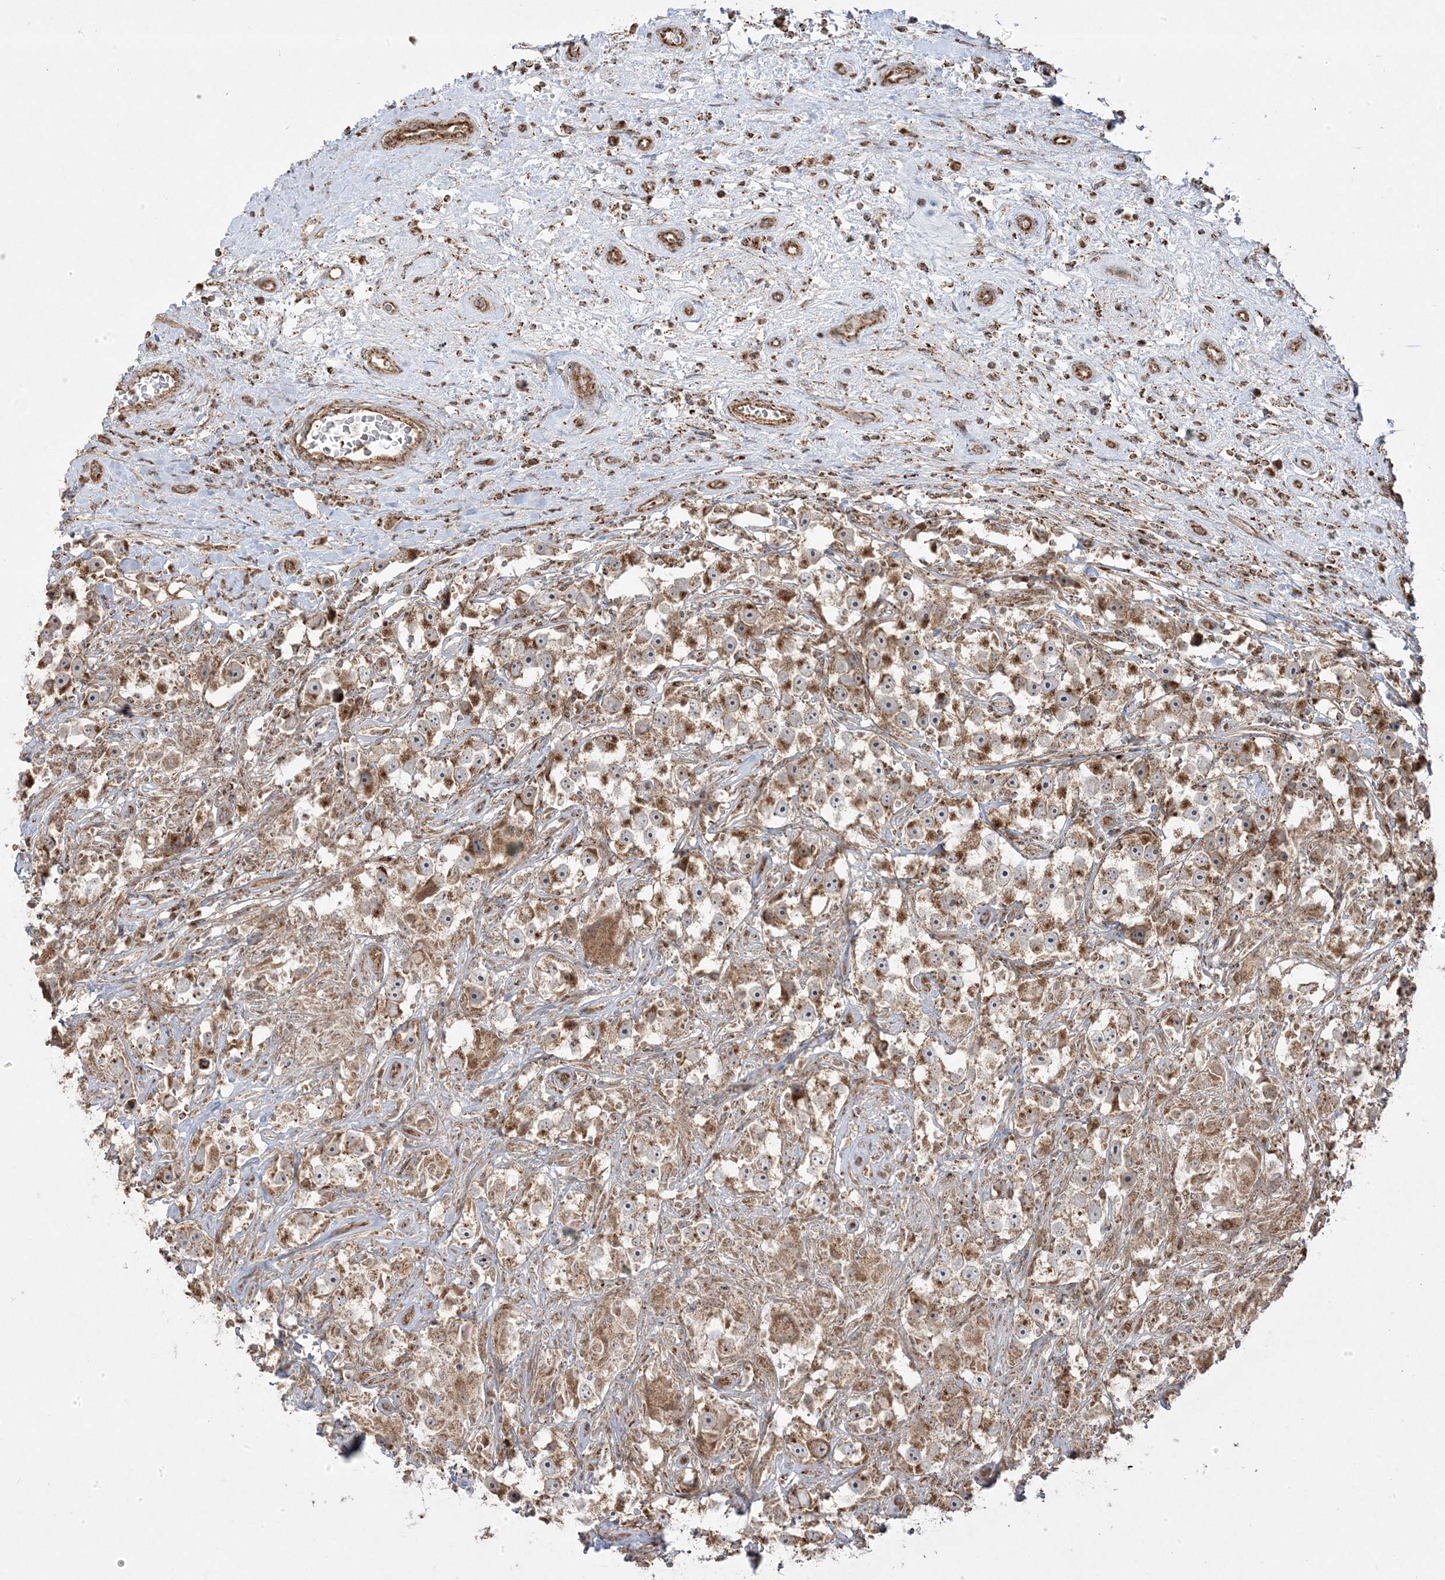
{"staining": {"intensity": "moderate", "quantity": ">75%", "location": "cytoplasmic/membranous"}, "tissue": "testis cancer", "cell_type": "Tumor cells", "image_type": "cancer", "snomed": [{"axis": "morphology", "description": "Seminoma, NOS"}, {"axis": "topography", "description": "Testis"}], "caption": "Tumor cells reveal moderate cytoplasmic/membranous expression in about >75% of cells in testis cancer.", "gene": "CLUAP1", "patient": {"sex": "male", "age": 49}}